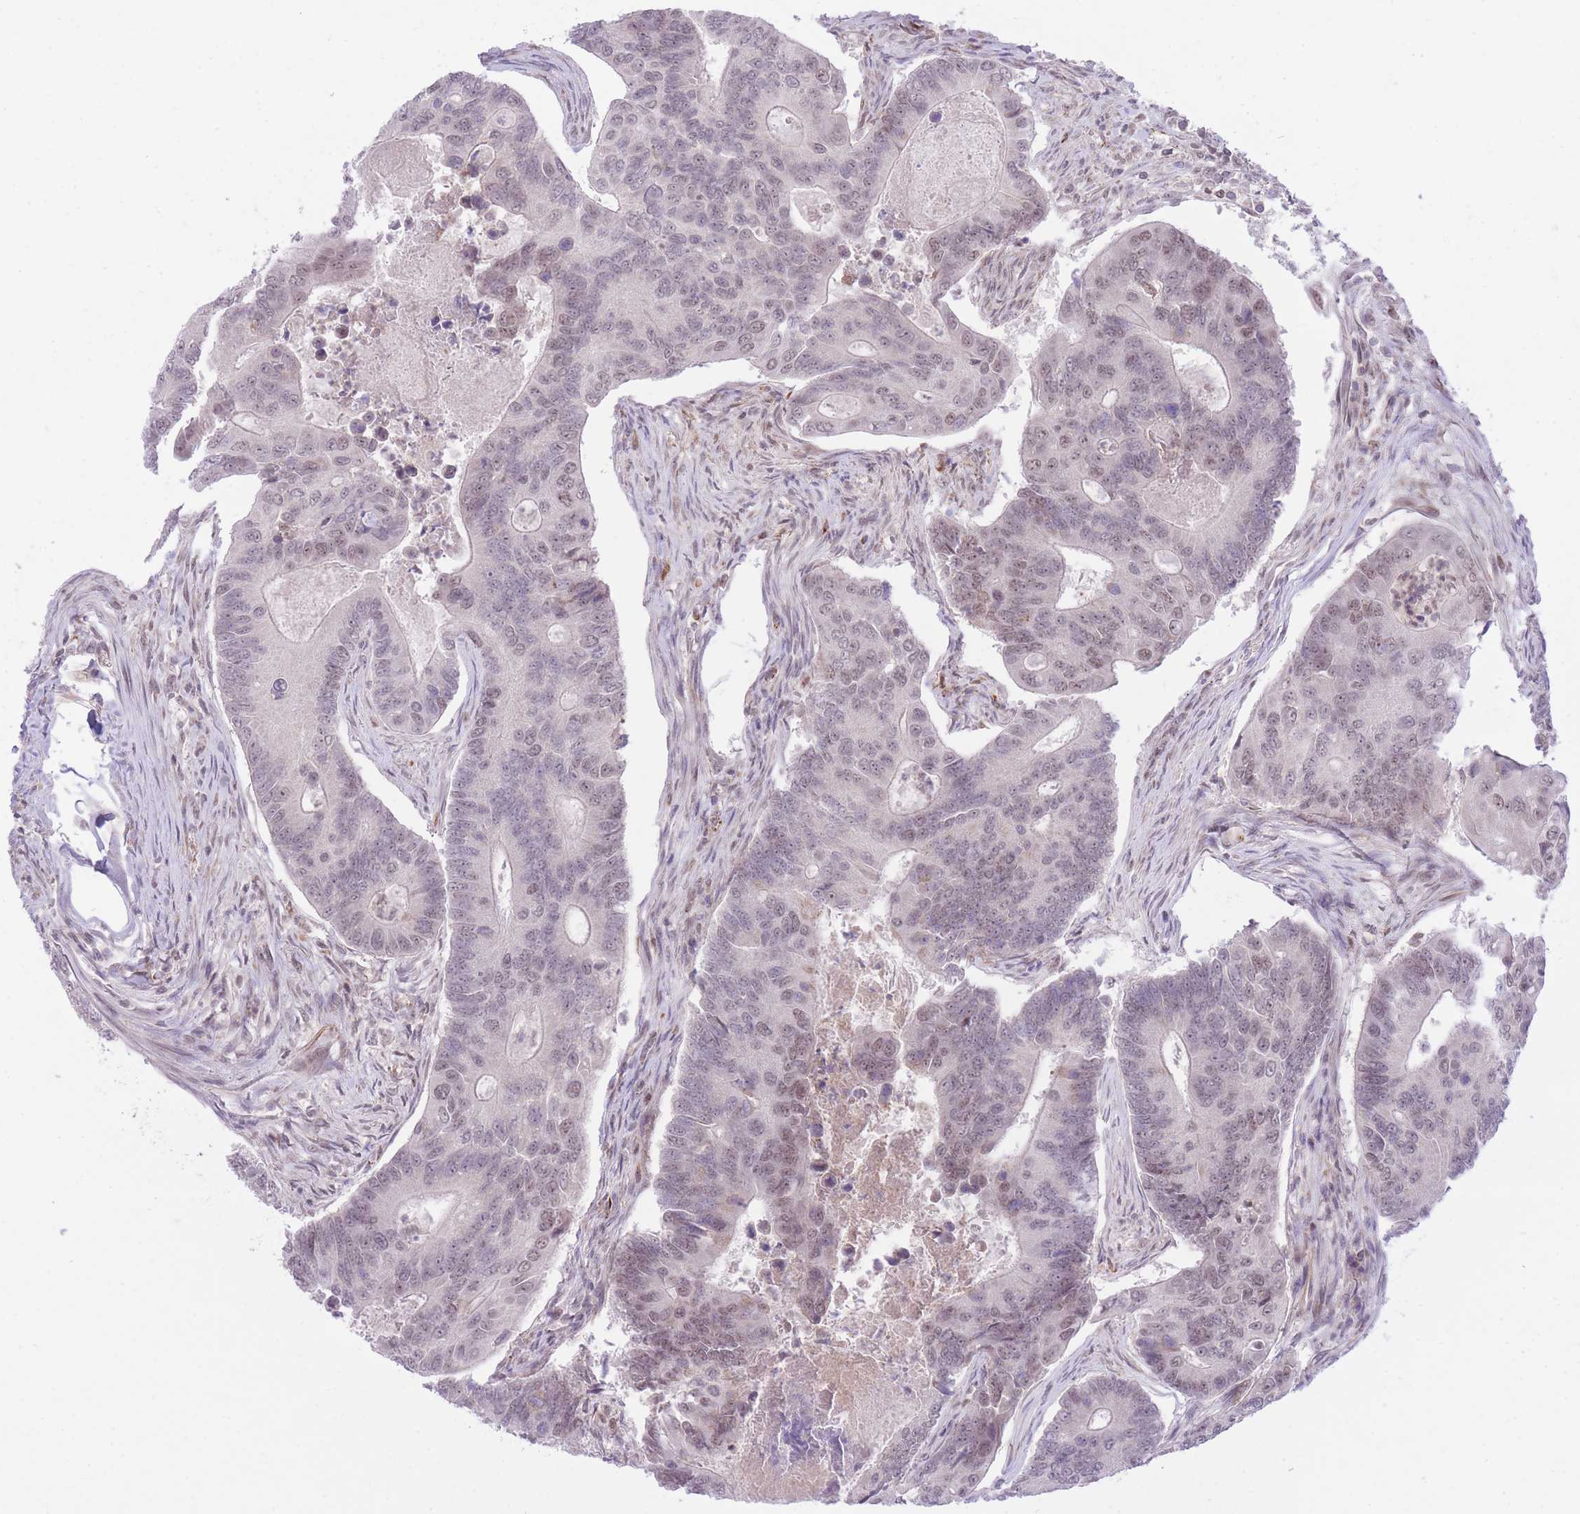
{"staining": {"intensity": "weak", "quantity": "25%-75%", "location": "nuclear"}, "tissue": "colorectal cancer", "cell_type": "Tumor cells", "image_type": "cancer", "snomed": [{"axis": "morphology", "description": "Adenocarcinoma, NOS"}, {"axis": "topography", "description": "Colon"}], "caption": "Tumor cells display low levels of weak nuclear positivity in about 25%-75% of cells in colorectal adenocarcinoma. (Stains: DAB (3,3'-diaminobenzidine) in brown, nuclei in blue, Microscopy: brightfield microscopy at high magnification).", "gene": "ELL", "patient": {"sex": "female", "age": 67}}